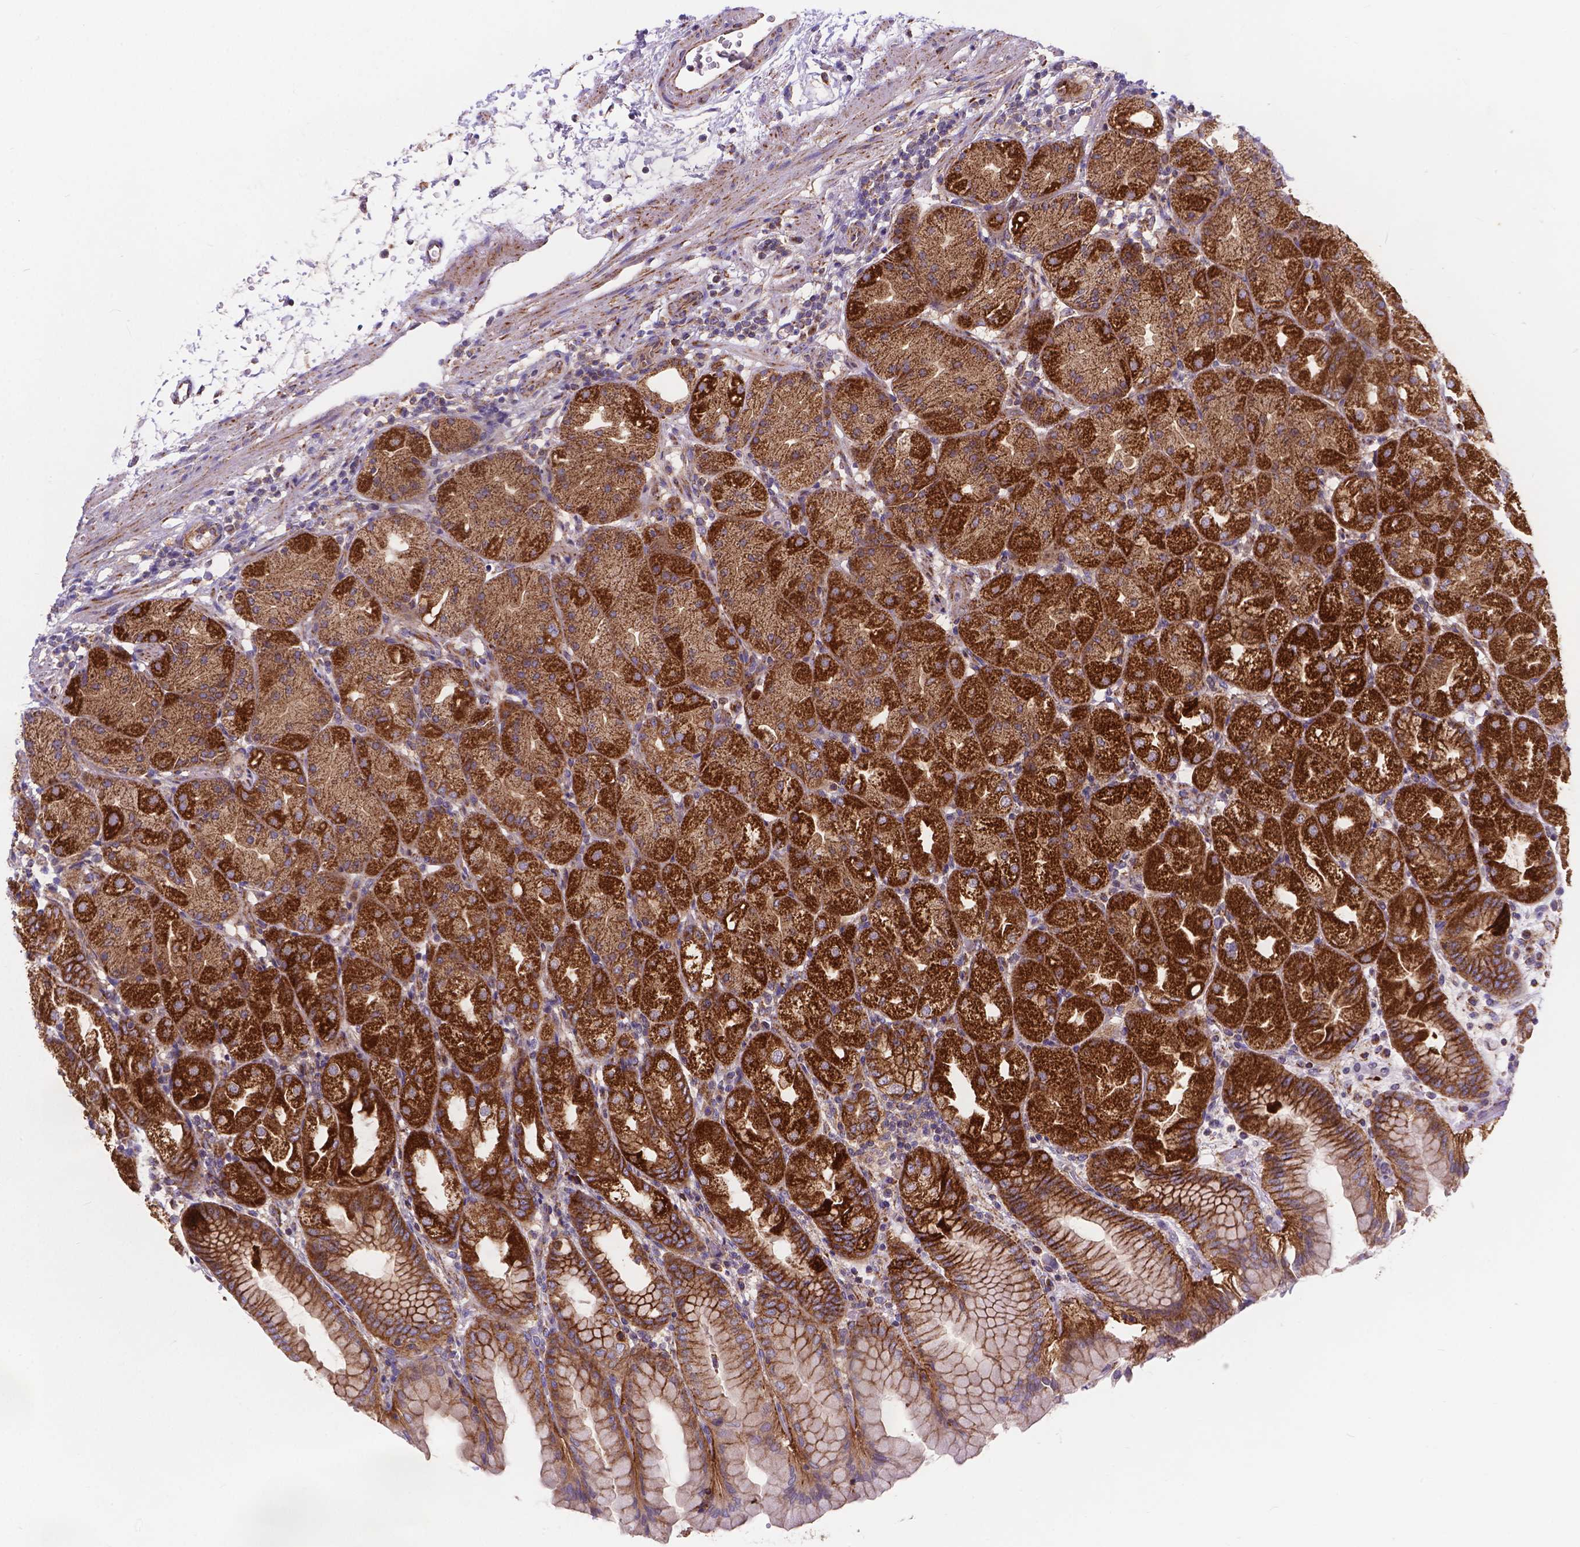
{"staining": {"intensity": "strong", "quantity": "25%-75%", "location": "cytoplasmic/membranous"}, "tissue": "stomach", "cell_type": "Glandular cells", "image_type": "normal", "snomed": [{"axis": "morphology", "description": "Normal tissue, NOS"}, {"axis": "topography", "description": "Stomach, upper"}, {"axis": "topography", "description": "Stomach"}, {"axis": "topography", "description": "Stomach, lower"}], "caption": "IHC photomicrograph of benign stomach: human stomach stained using immunohistochemistry shows high levels of strong protein expression localized specifically in the cytoplasmic/membranous of glandular cells, appearing as a cytoplasmic/membranous brown color.", "gene": "AK3", "patient": {"sex": "male", "age": 62}}